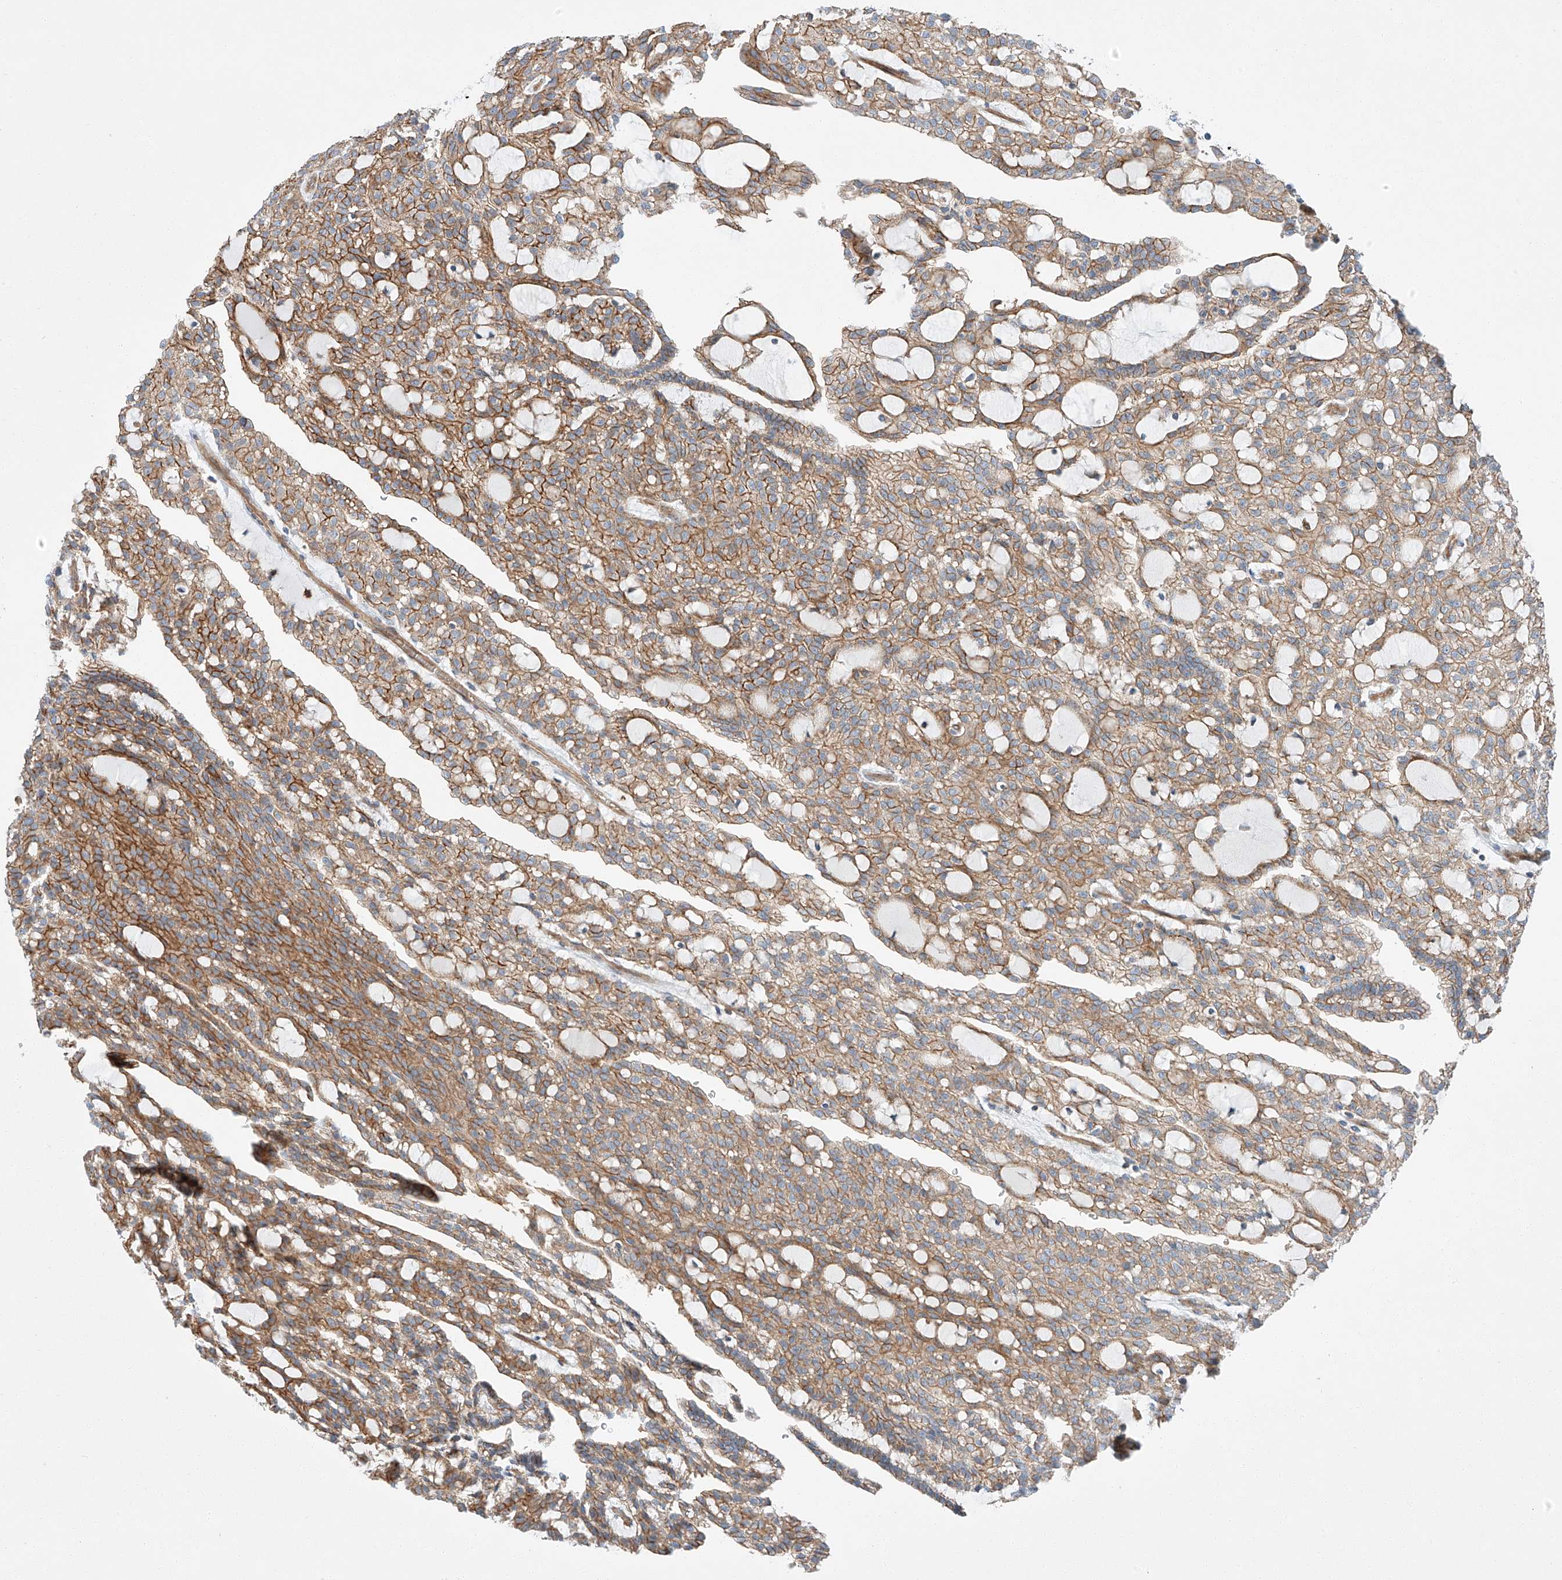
{"staining": {"intensity": "moderate", "quantity": ">75%", "location": "cytoplasmic/membranous"}, "tissue": "renal cancer", "cell_type": "Tumor cells", "image_type": "cancer", "snomed": [{"axis": "morphology", "description": "Adenocarcinoma, NOS"}, {"axis": "topography", "description": "Kidney"}], "caption": "This image shows adenocarcinoma (renal) stained with IHC to label a protein in brown. The cytoplasmic/membranous of tumor cells show moderate positivity for the protein. Nuclei are counter-stained blue.", "gene": "MINDY4", "patient": {"sex": "male", "age": 63}}